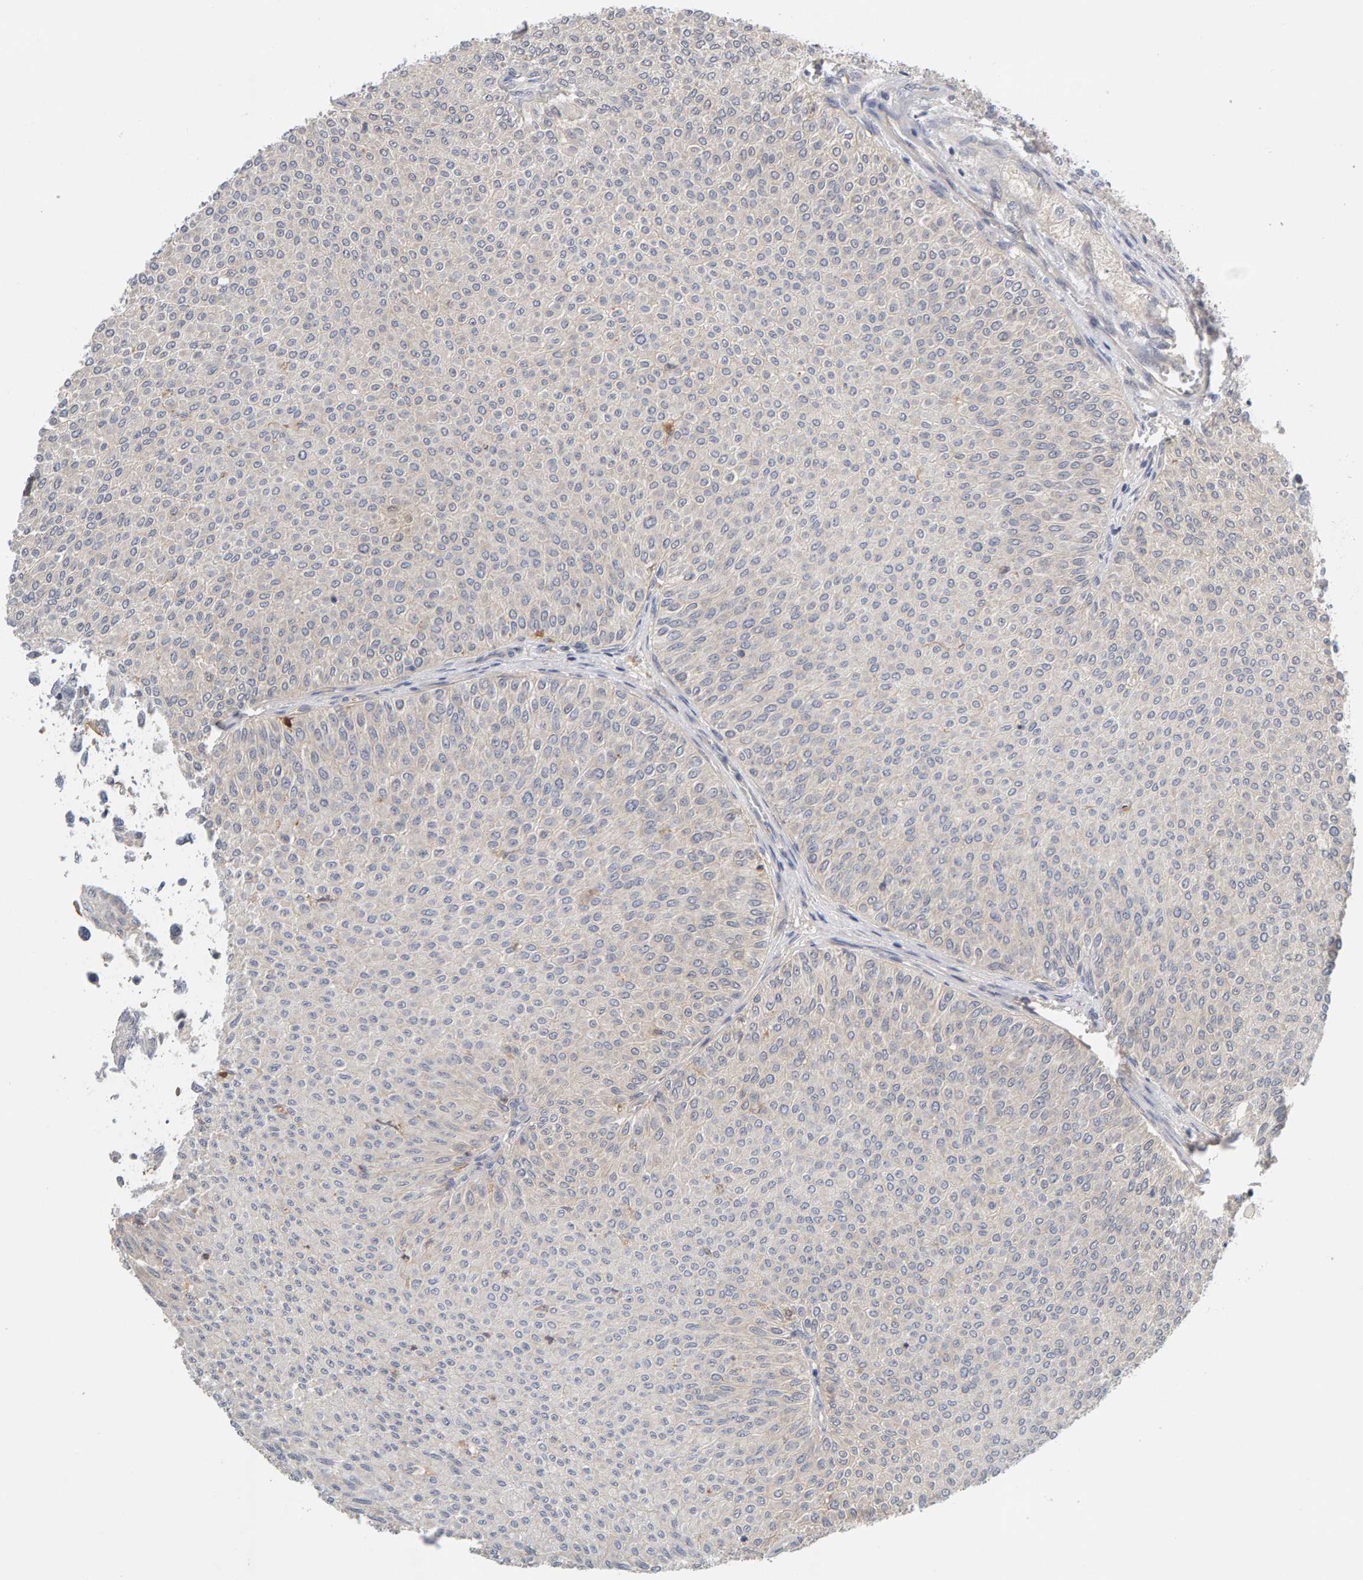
{"staining": {"intensity": "negative", "quantity": "none", "location": "none"}, "tissue": "urothelial cancer", "cell_type": "Tumor cells", "image_type": "cancer", "snomed": [{"axis": "morphology", "description": "Urothelial carcinoma, Low grade"}, {"axis": "topography", "description": "Urinary bladder"}], "caption": "Urothelial cancer was stained to show a protein in brown. There is no significant expression in tumor cells.", "gene": "GFUS", "patient": {"sex": "male", "age": 78}}